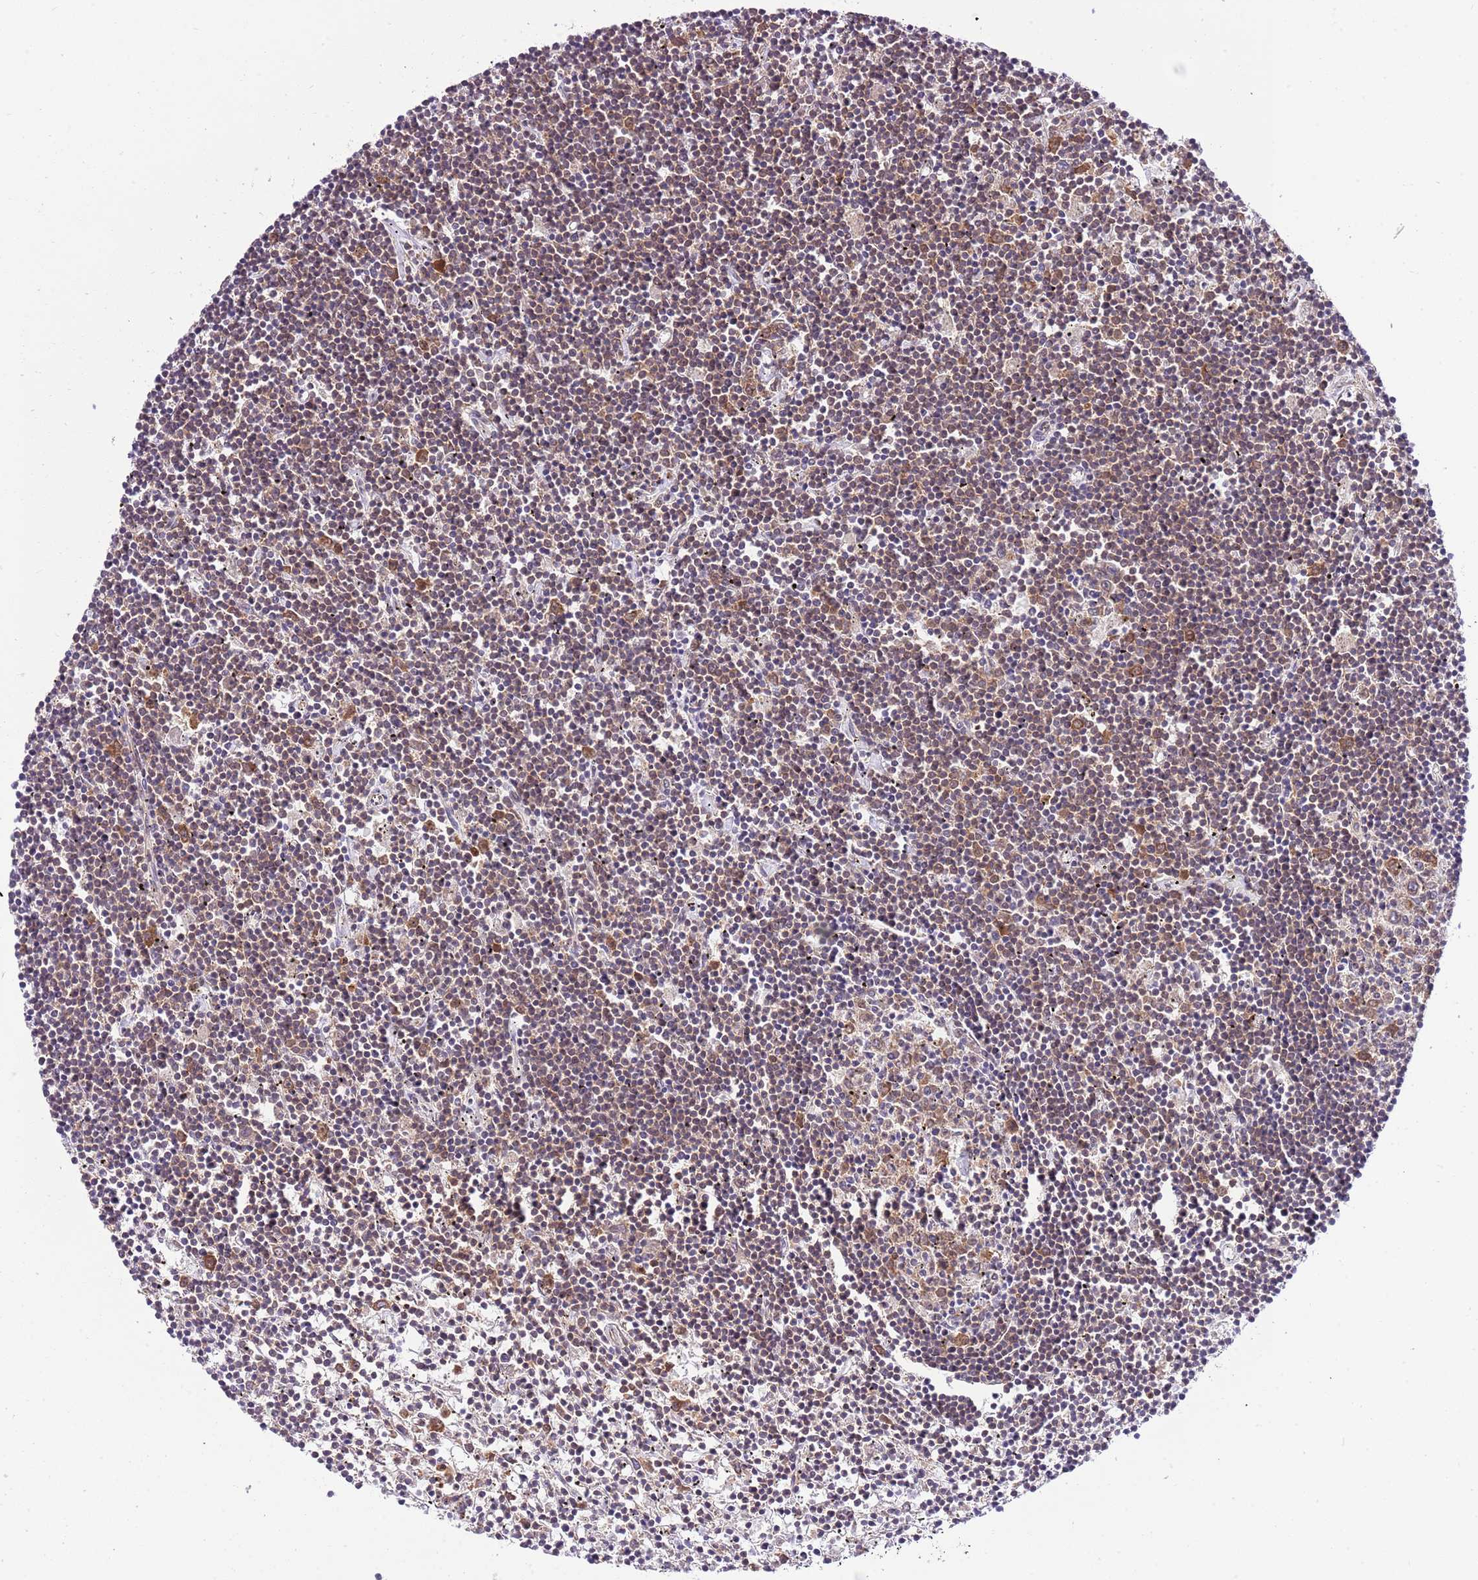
{"staining": {"intensity": "weak", "quantity": "25%-75%", "location": "cytoplasmic/membranous"}, "tissue": "lymphoma", "cell_type": "Tumor cells", "image_type": "cancer", "snomed": [{"axis": "morphology", "description": "Malignant lymphoma, non-Hodgkin's type, Low grade"}, {"axis": "topography", "description": "Spleen"}], "caption": "A photomicrograph of human low-grade malignant lymphoma, non-Hodgkin's type stained for a protein demonstrates weak cytoplasmic/membranous brown staining in tumor cells.", "gene": "DONSON", "patient": {"sex": "male", "age": 76}}